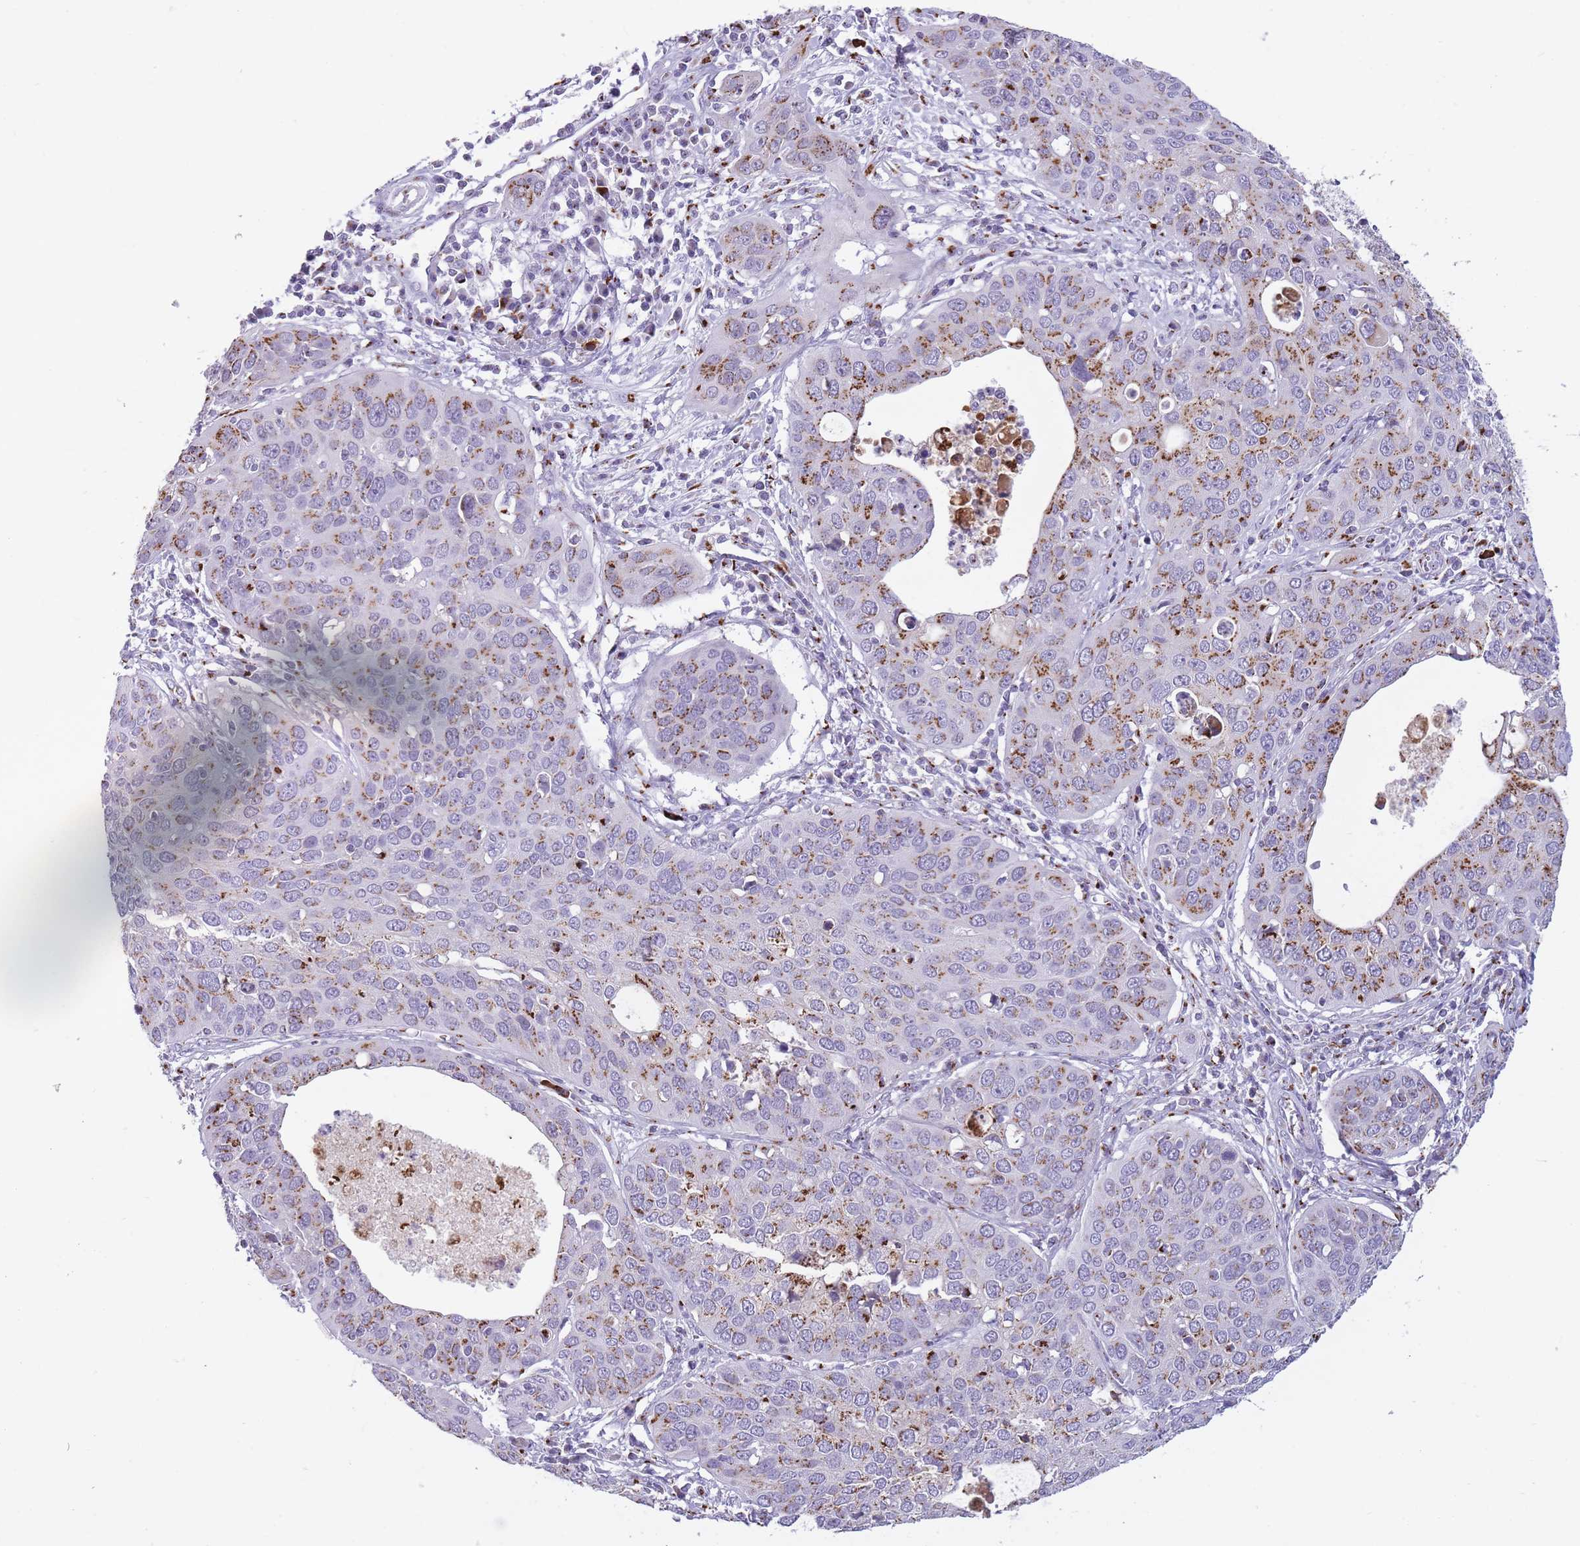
{"staining": {"intensity": "moderate", "quantity": ">75%", "location": "cytoplasmic/membranous"}, "tissue": "cervical cancer", "cell_type": "Tumor cells", "image_type": "cancer", "snomed": [{"axis": "morphology", "description": "Squamous cell carcinoma, NOS"}, {"axis": "topography", "description": "Cervix"}], "caption": "Cervical squamous cell carcinoma was stained to show a protein in brown. There is medium levels of moderate cytoplasmic/membranous expression in about >75% of tumor cells.", "gene": "B4GALT2", "patient": {"sex": "female", "age": 36}}